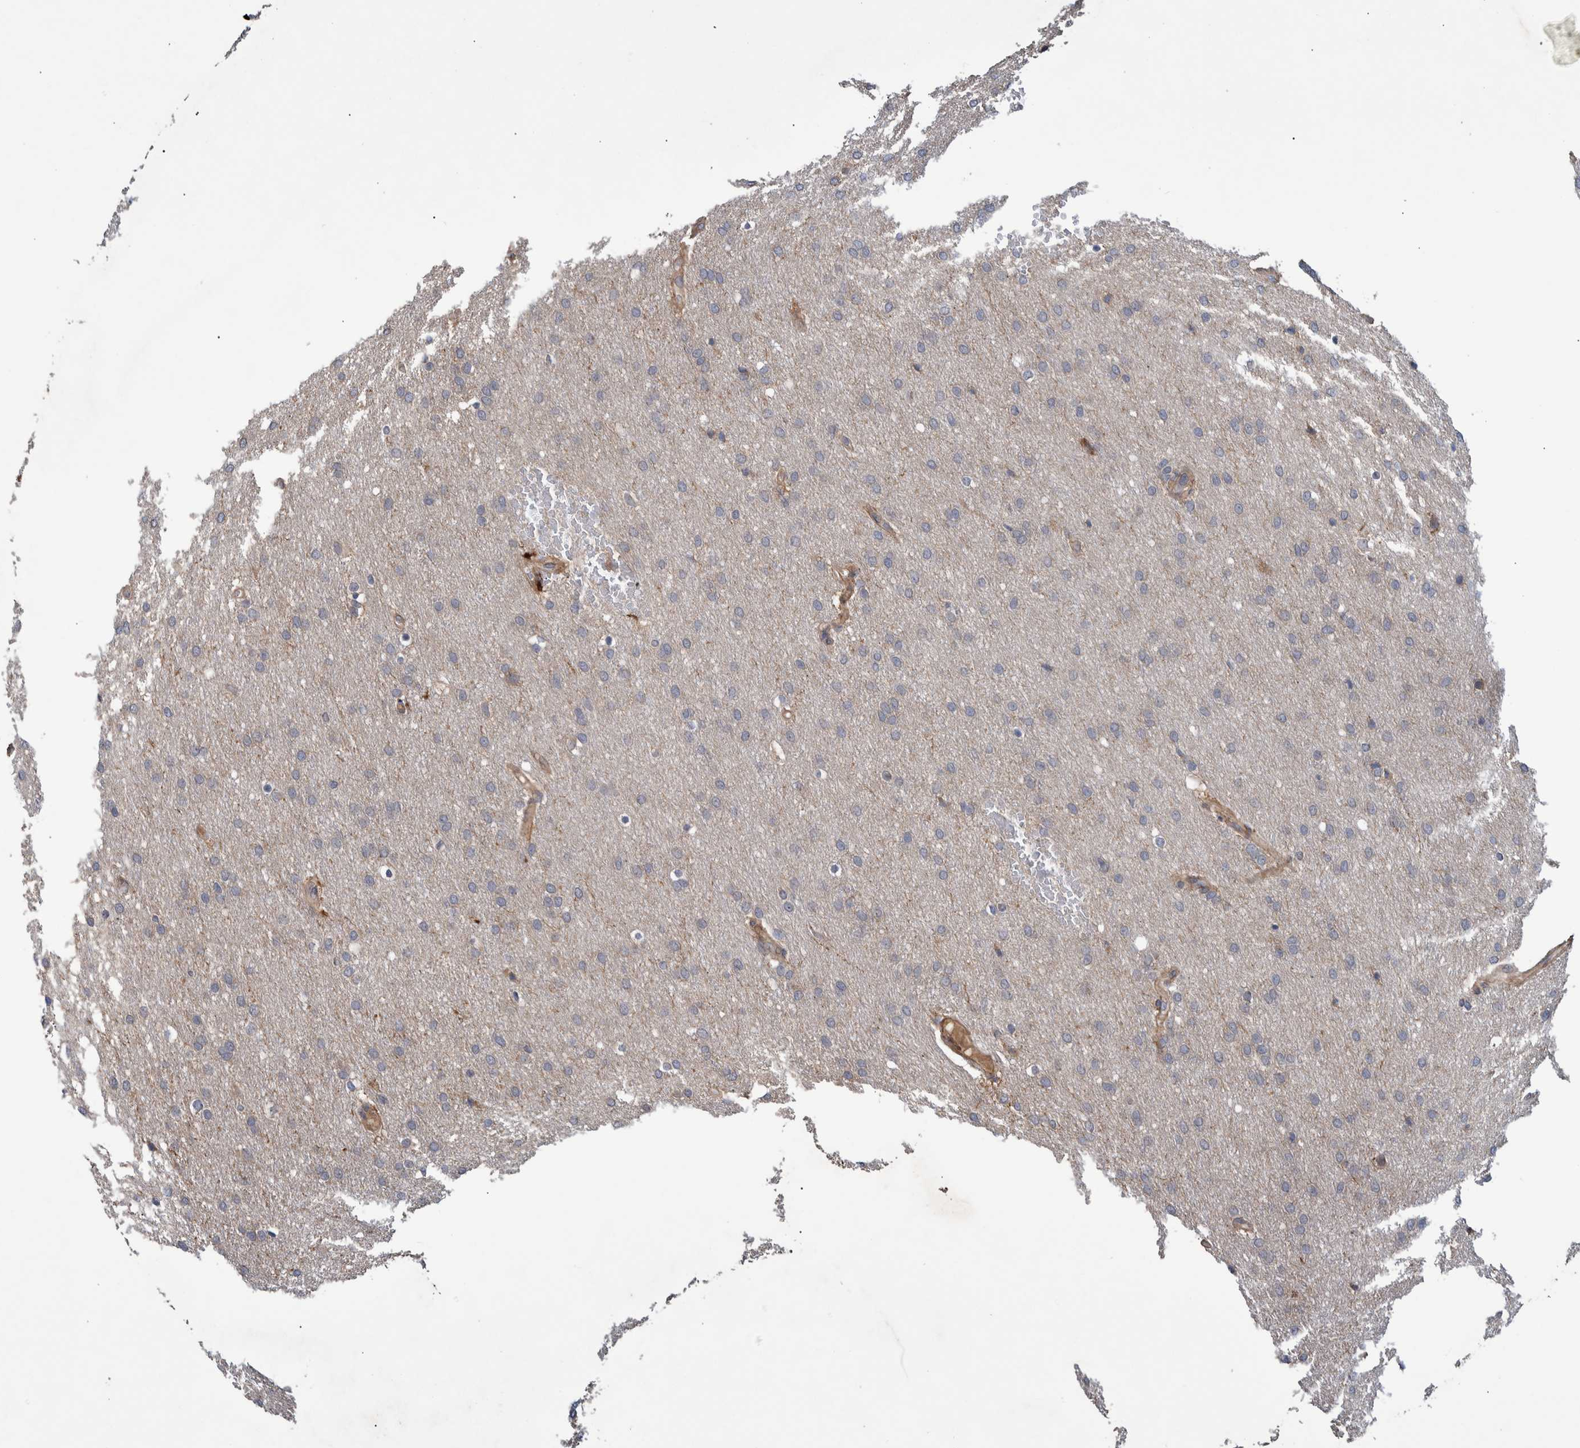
{"staining": {"intensity": "negative", "quantity": "none", "location": "none"}, "tissue": "glioma", "cell_type": "Tumor cells", "image_type": "cancer", "snomed": [{"axis": "morphology", "description": "Glioma, malignant, Low grade"}, {"axis": "topography", "description": "Brain"}], "caption": "Tumor cells show no significant protein positivity in malignant glioma (low-grade).", "gene": "B3GNTL1", "patient": {"sex": "female", "age": 37}}